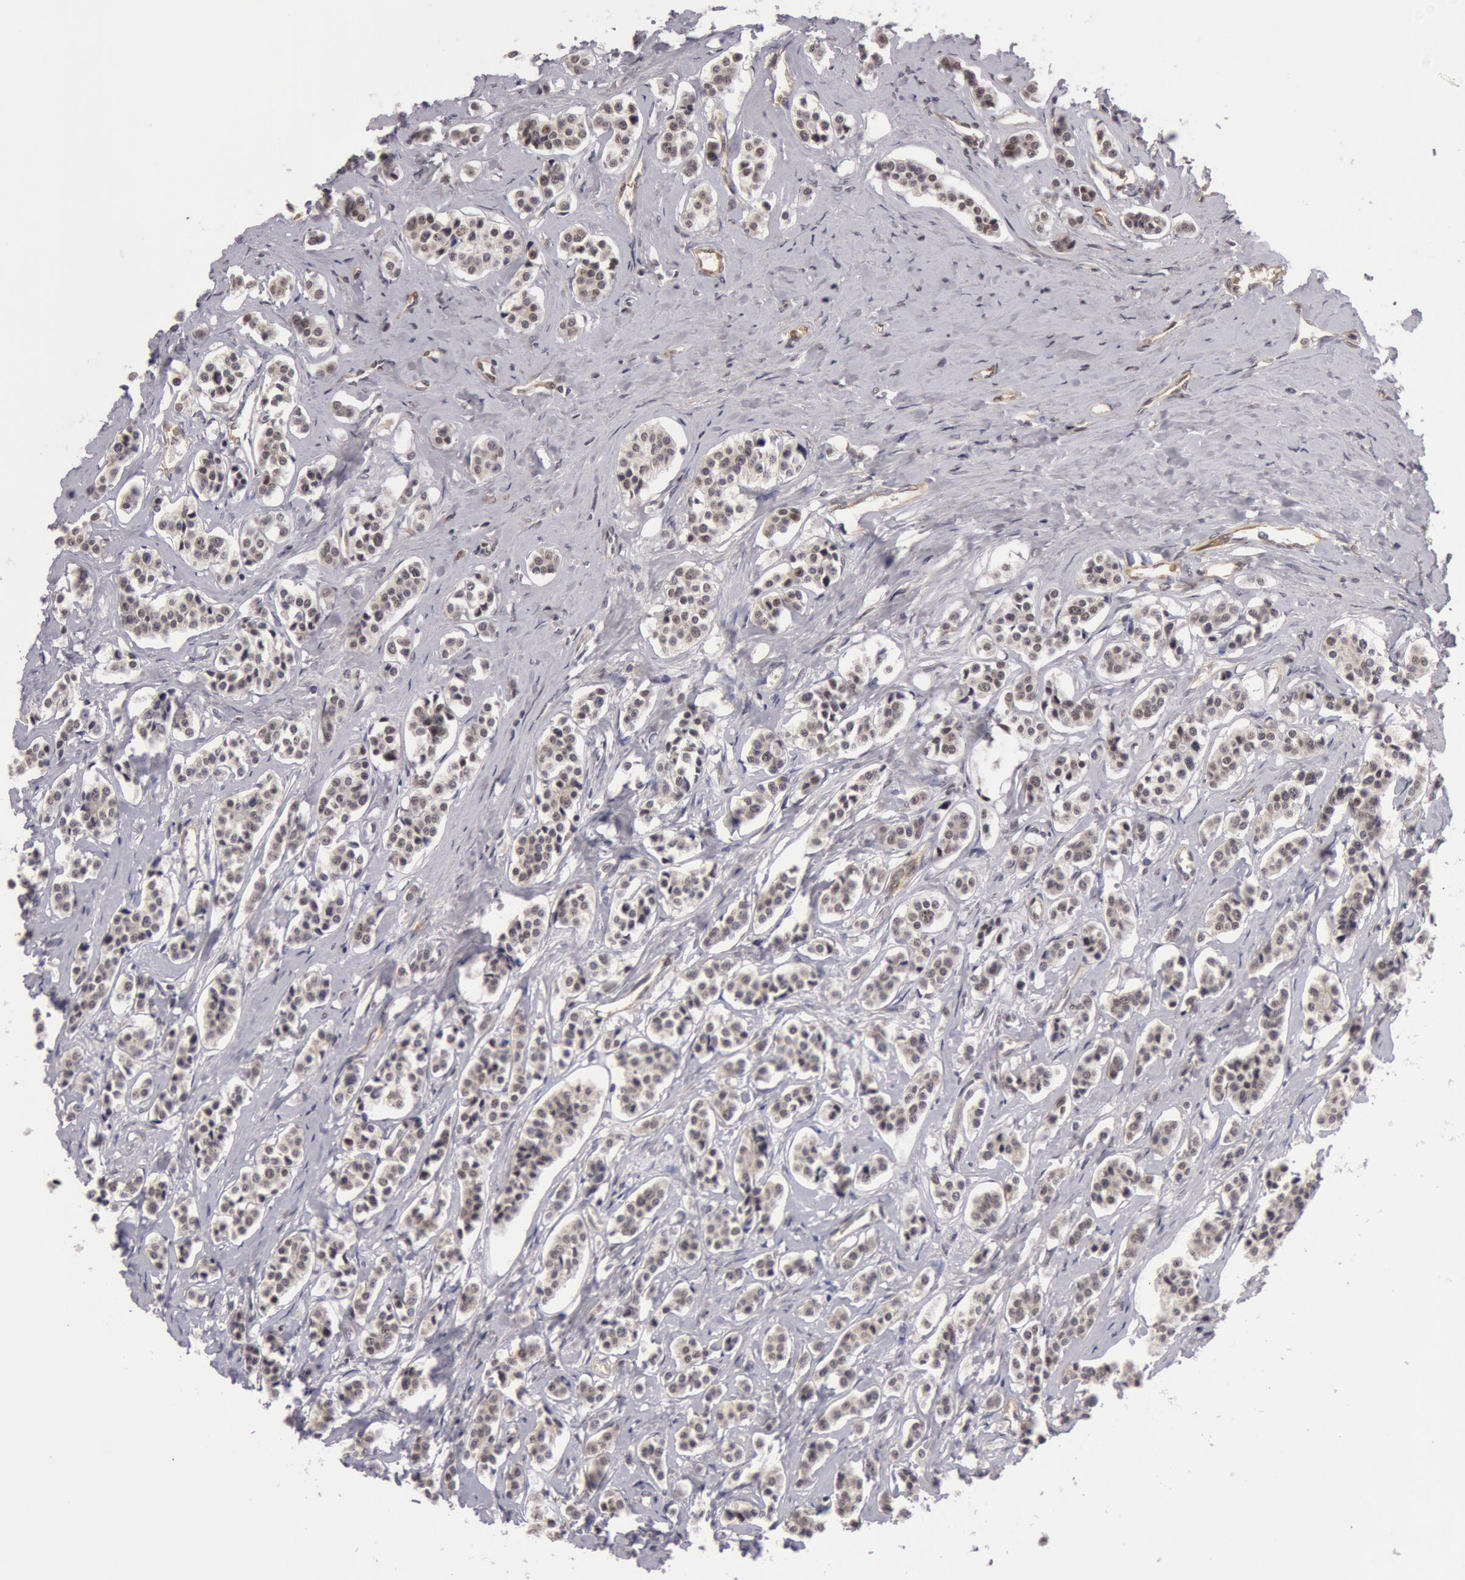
{"staining": {"intensity": "negative", "quantity": "none", "location": "none"}, "tissue": "carcinoid", "cell_type": "Tumor cells", "image_type": "cancer", "snomed": [{"axis": "morphology", "description": "Carcinoid, malignant, NOS"}, {"axis": "topography", "description": "Small intestine"}], "caption": "Tumor cells are negative for protein expression in human carcinoid.", "gene": "SYTL4", "patient": {"sex": "male", "age": 63}}